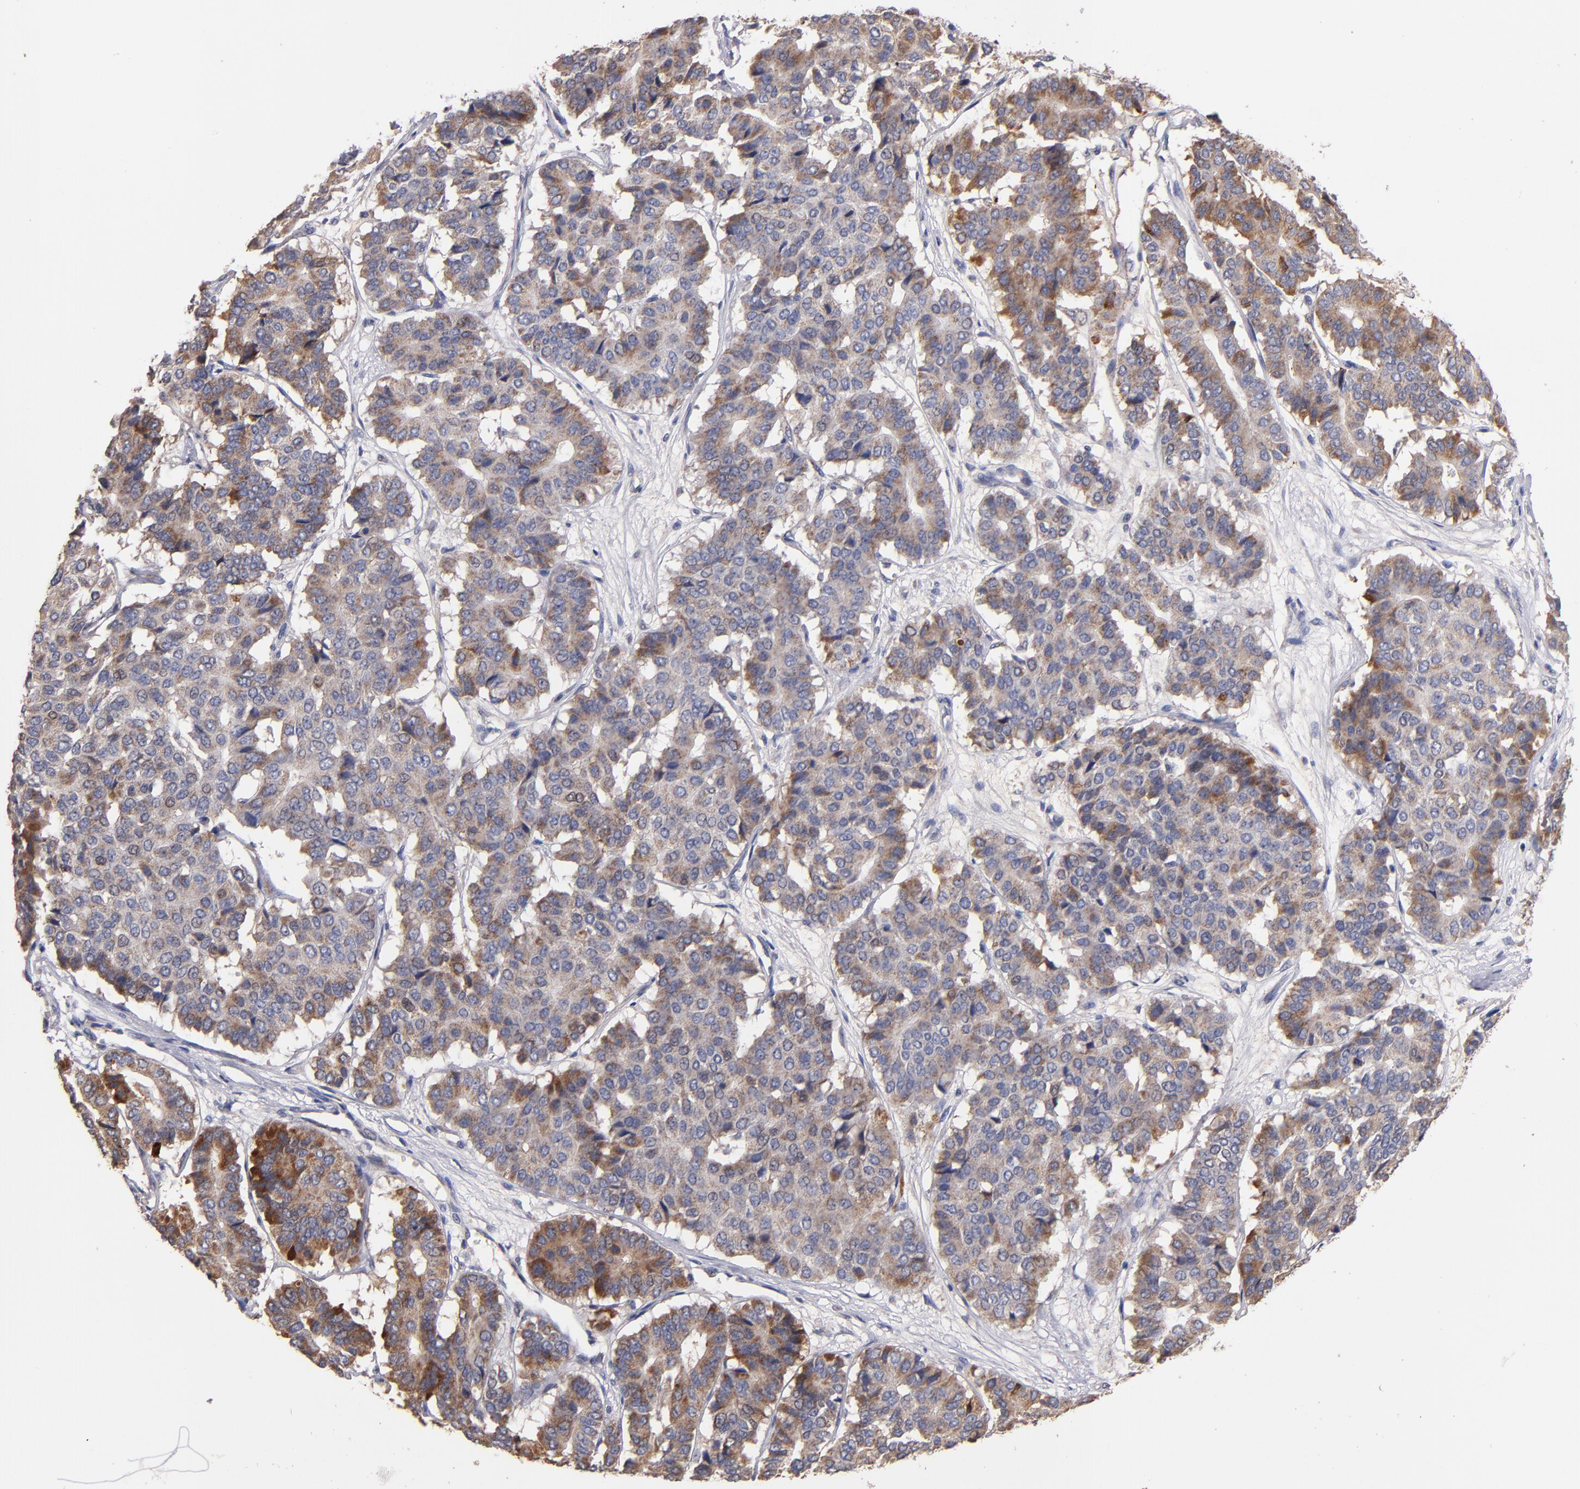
{"staining": {"intensity": "moderate", "quantity": "25%-75%", "location": "cytoplasmic/membranous"}, "tissue": "pancreatic cancer", "cell_type": "Tumor cells", "image_type": "cancer", "snomed": [{"axis": "morphology", "description": "Adenocarcinoma, NOS"}, {"axis": "topography", "description": "Pancreas"}], "caption": "Approximately 25%-75% of tumor cells in adenocarcinoma (pancreatic) demonstrate moderate cytoplasmic/membranous protein expression as visualized by brown immunohistochemical staining.", "gene": "DIABLO", "patient": {"sex": "male", "age": 50}}